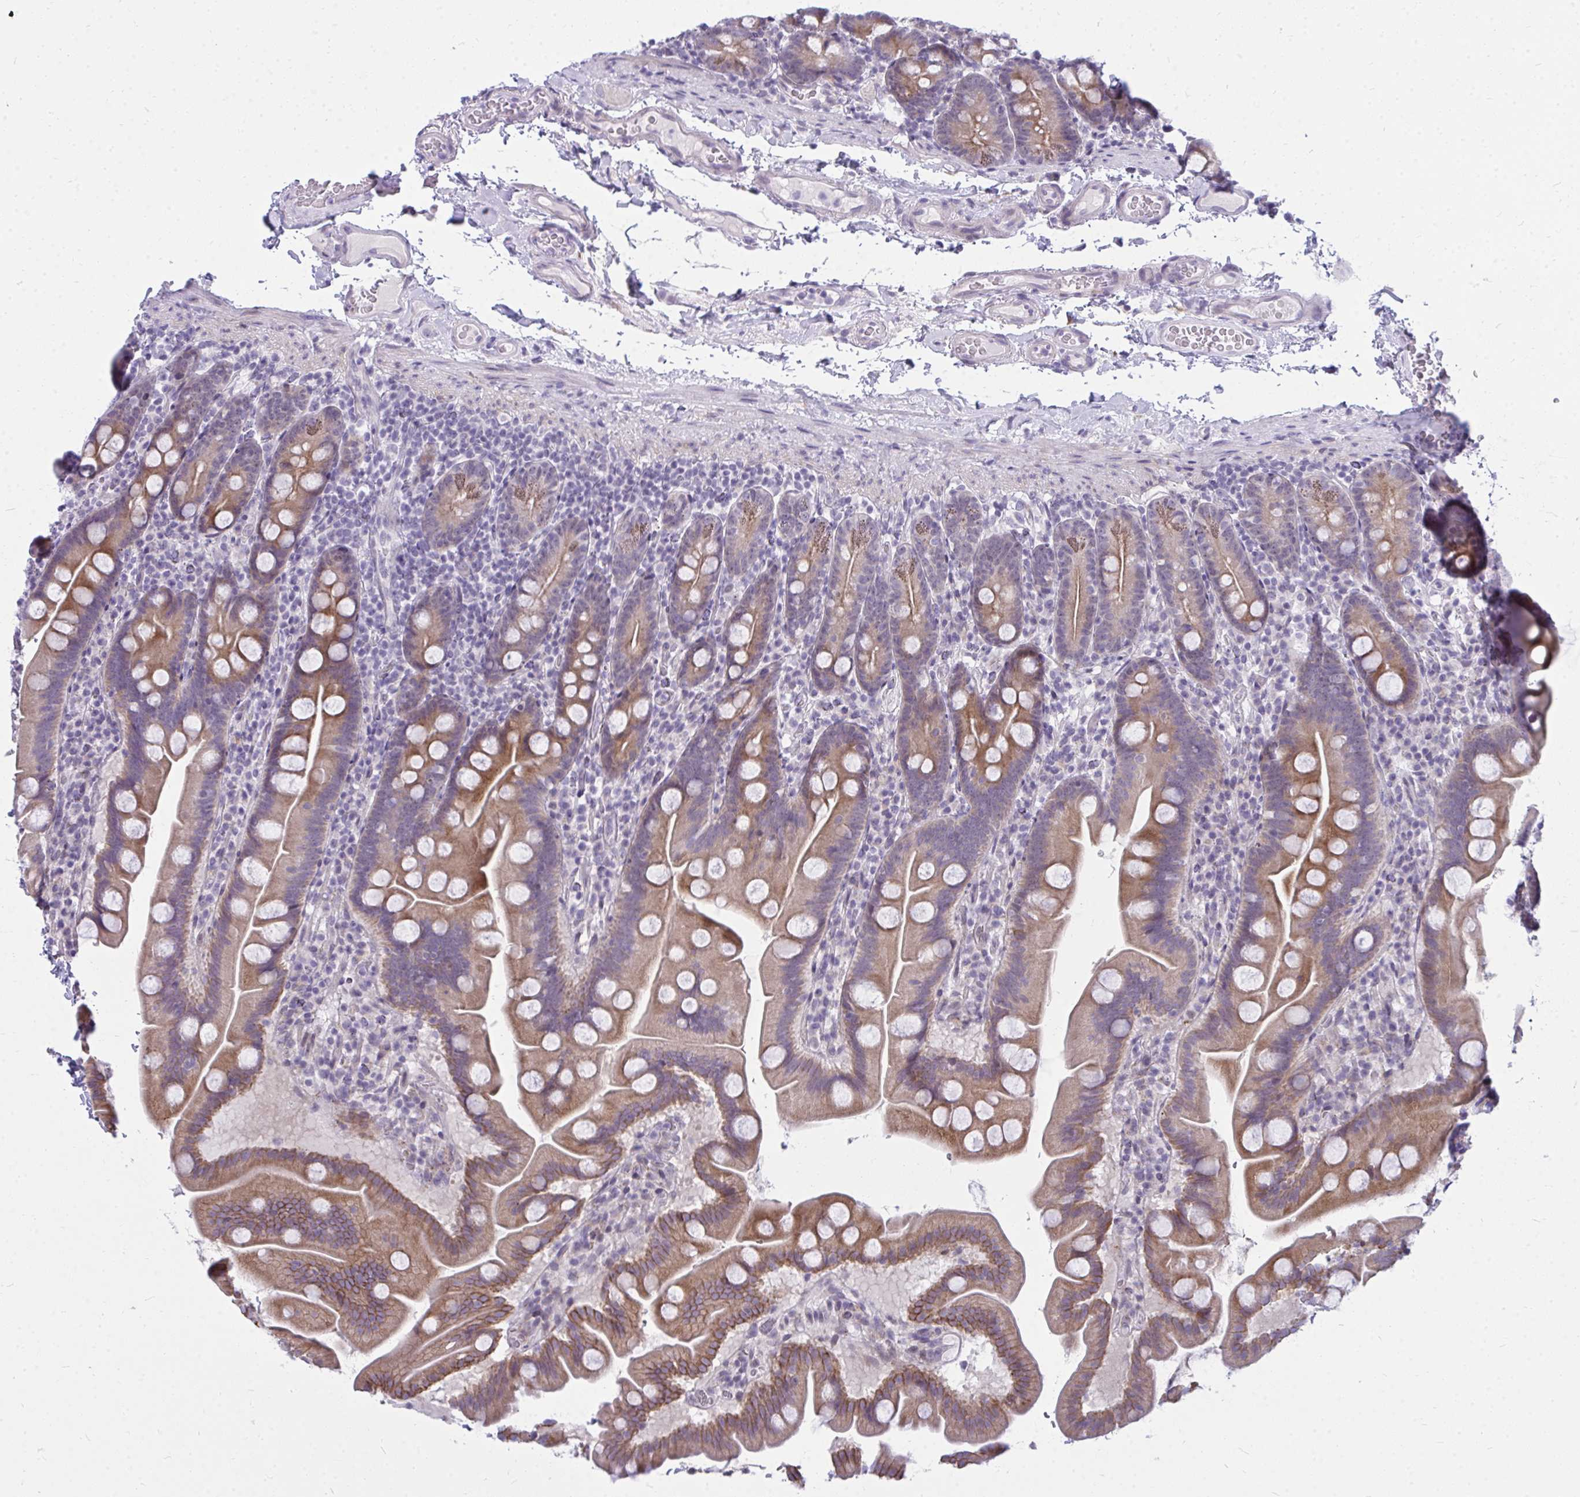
{"staining": {"intensity": "moderate", "quantity": ">75%", "location": "cytoplasmic/membranous"}, "tissue": "small intestine", "cell_type": "Glandular cells", "image_type": "normal", "snomed": [{"axis": "morphology", "description": "Normal tissue, NOS"}, {"axis": "topography", "description": "Small intestine"}], "caption": "Immunohistochemical staining of unremarkable small intestine displays moderate cytoplasmic/membranous protein positivity in approximately >75% of glandular cells.", "gene": "ZSCAN25", "patient": {"sex": "female", "age": 68}}